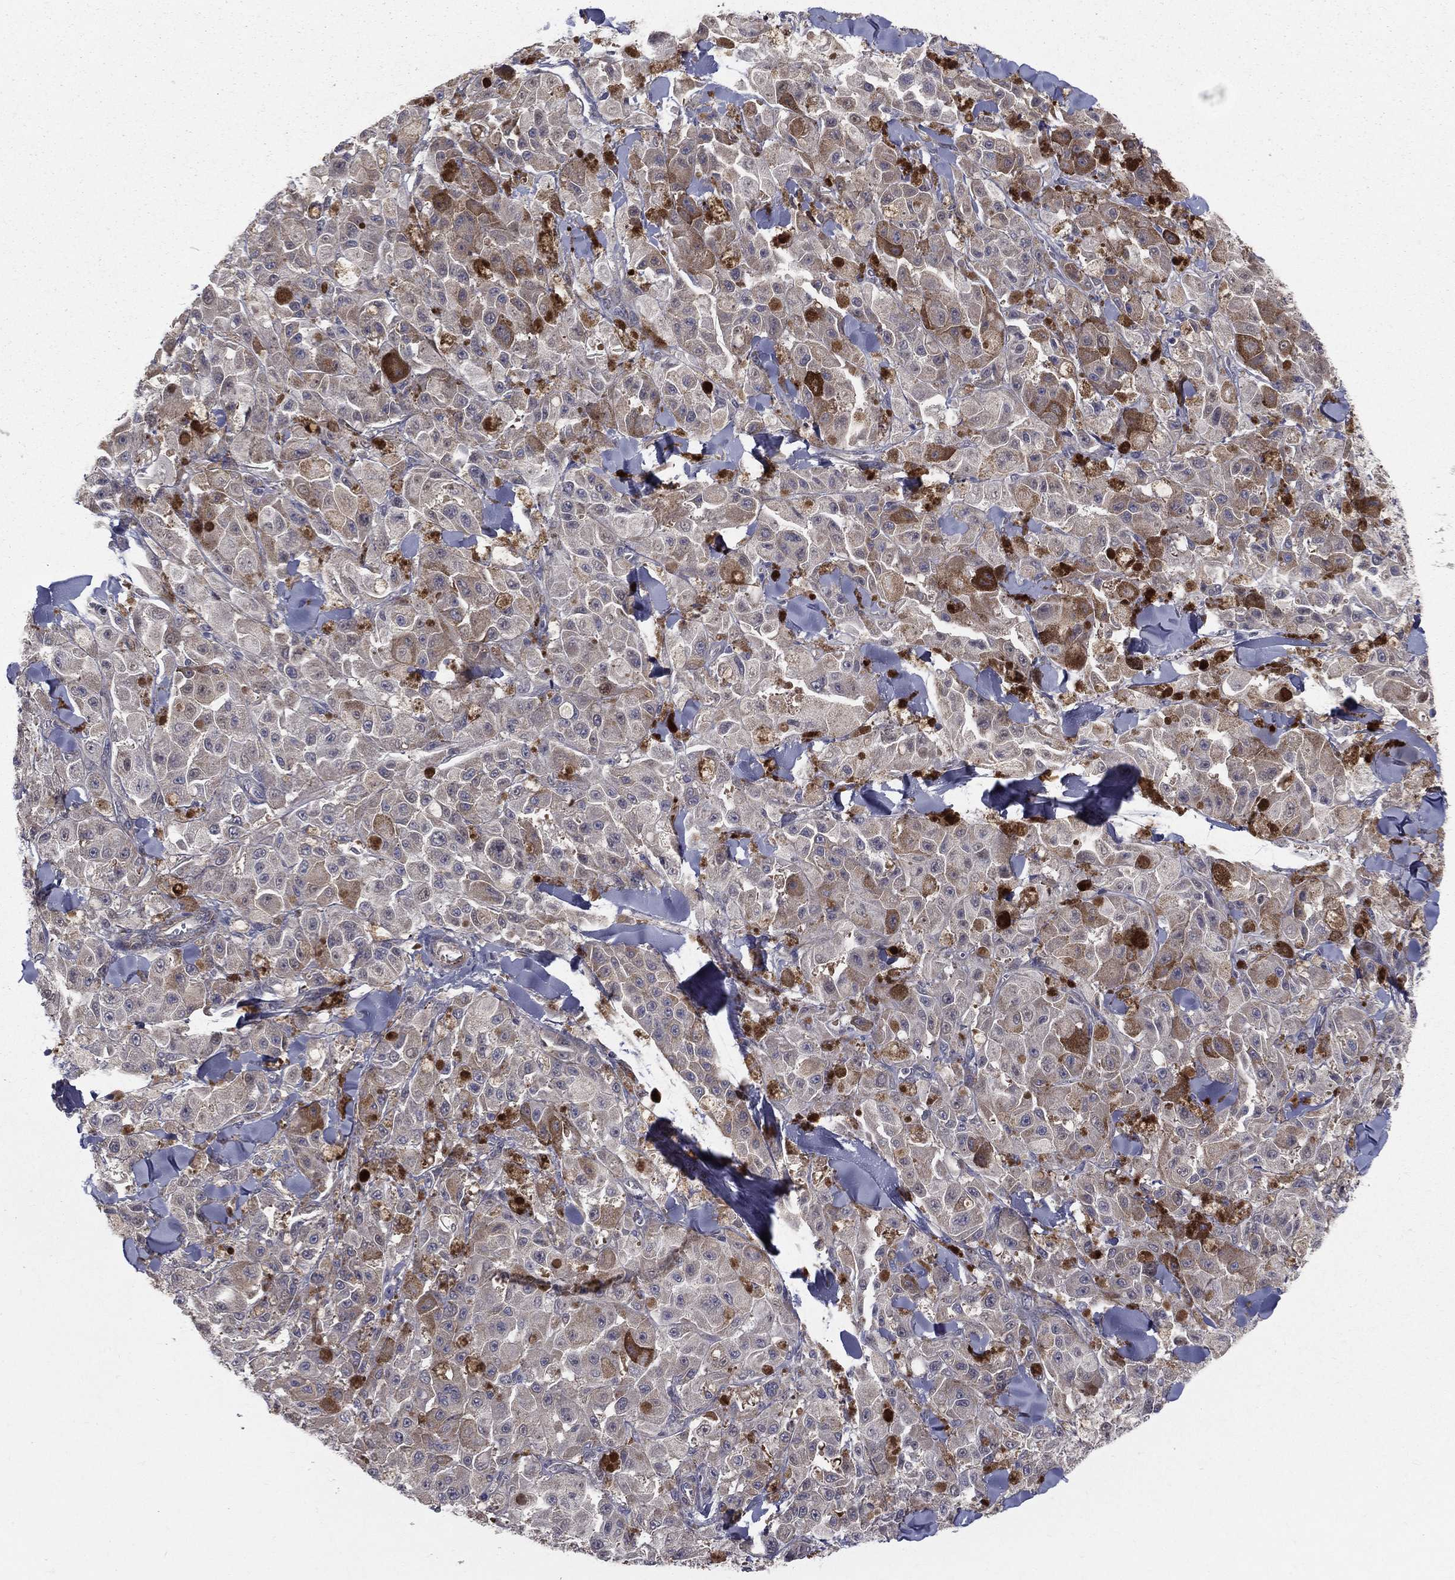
{"staining": {"intensity": "strong", "quantity": "<25%", "location": "cytoplasmic/membranous"}, "tissue": "melanoma", "cell_type": "Tumor cells", "image_type": "cancer", "snomed": [{"axis": "morphology", "description": "Malignant melanoma, NOS"}, {"axis": "topography", "description": "Skin"}], "caption": "Human malignant melanoma stained with a brown dye shows strong cytoplasmic/membranous positive expression in approximately <25% of tumor cells.", "gene": "POMZP3", "patient": {"sex": "female", "age": 58}}